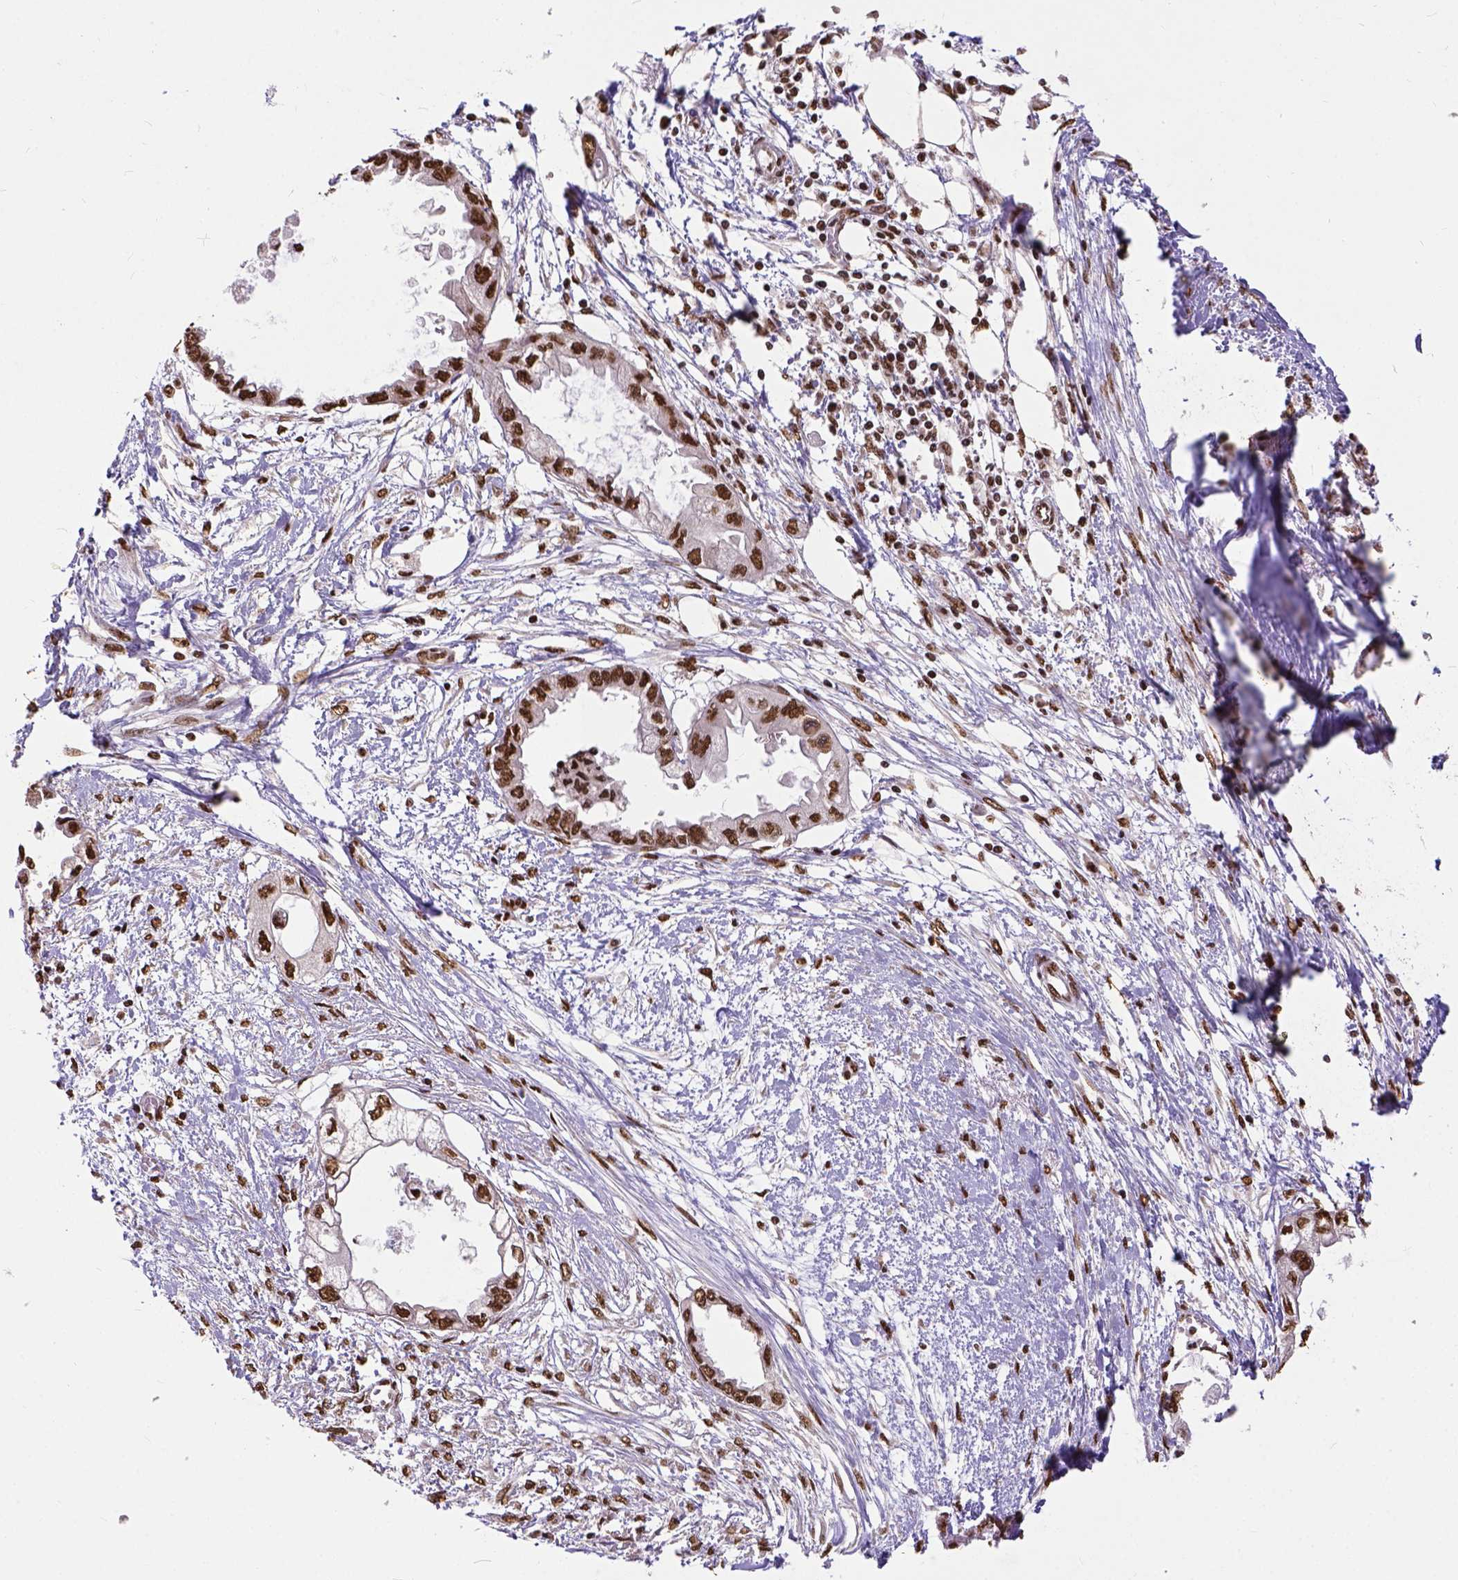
{"staining": {"intensity": "strong", "quantity": ">75%", "location": "nuclear"}, "tissue": "endometrial cancer", "cell_type": "Tumor cells", "image_type": "cancer", "snomed": [{"axis": "morphology", "description": "Adenocarcinoma, NOS"}, {"axis": "morphology", "description": "Adenocarcinoma, metastatic, NOS"}, {"axis": "topography", "description": "Adipose tissue"}, {"axis": "topography", "description": "Endometrium"}], "caption": "This micrograph exhibits adenocarcinoma (endometrial) stained with IHC to label a protein in brown. The nuclear of tumor cells show strong positivity for the protein. Nuclei are counter-stained blue.", "gene": "NACC1", "patient": {"sex": "female", "age": 67}}